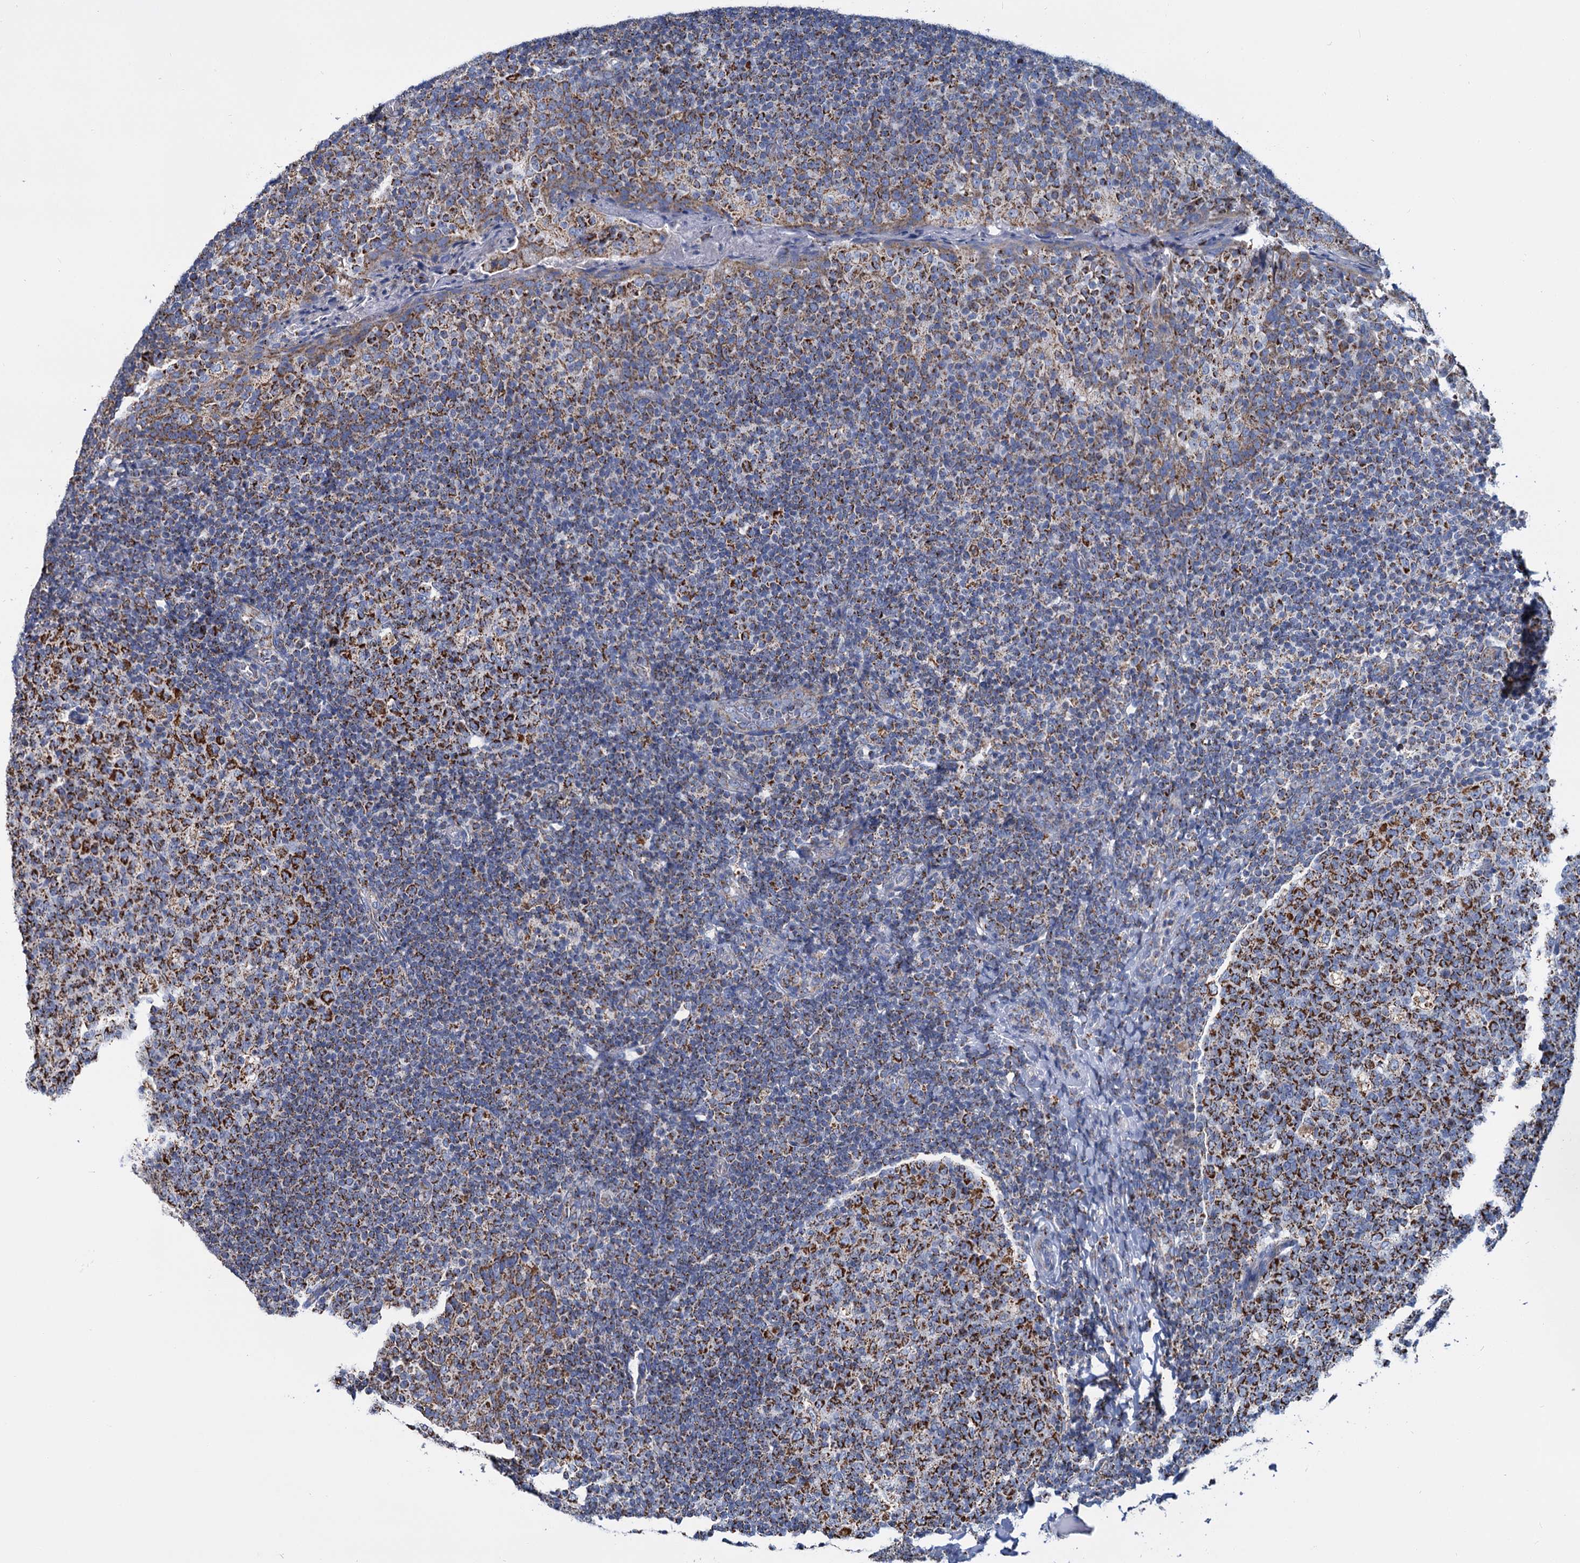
{"staining": {"intensity": "strong", "quantity": "25%-75%", "location": "cytoplasmic/membranous"}, "tissue": "tonsil", "cell_type": "Germinal center cells", "image_type": "normal", "snomed": [{"axis": "morphology", "description": "Normal tissue, NOS"}, {"axis": "topography", "description": "Tonsil"}], "caption": "Tonsil stained with IHC shows strong cytoplasmic/membranous positivity in about 25%-75% of germinal center cells. Using DAB (brown) and hematoxylin (blue) stains, captured at high magnification using brightfield microscopy.", "gene": "CCP110", "patient": {"sex": "female", "age": 19}}